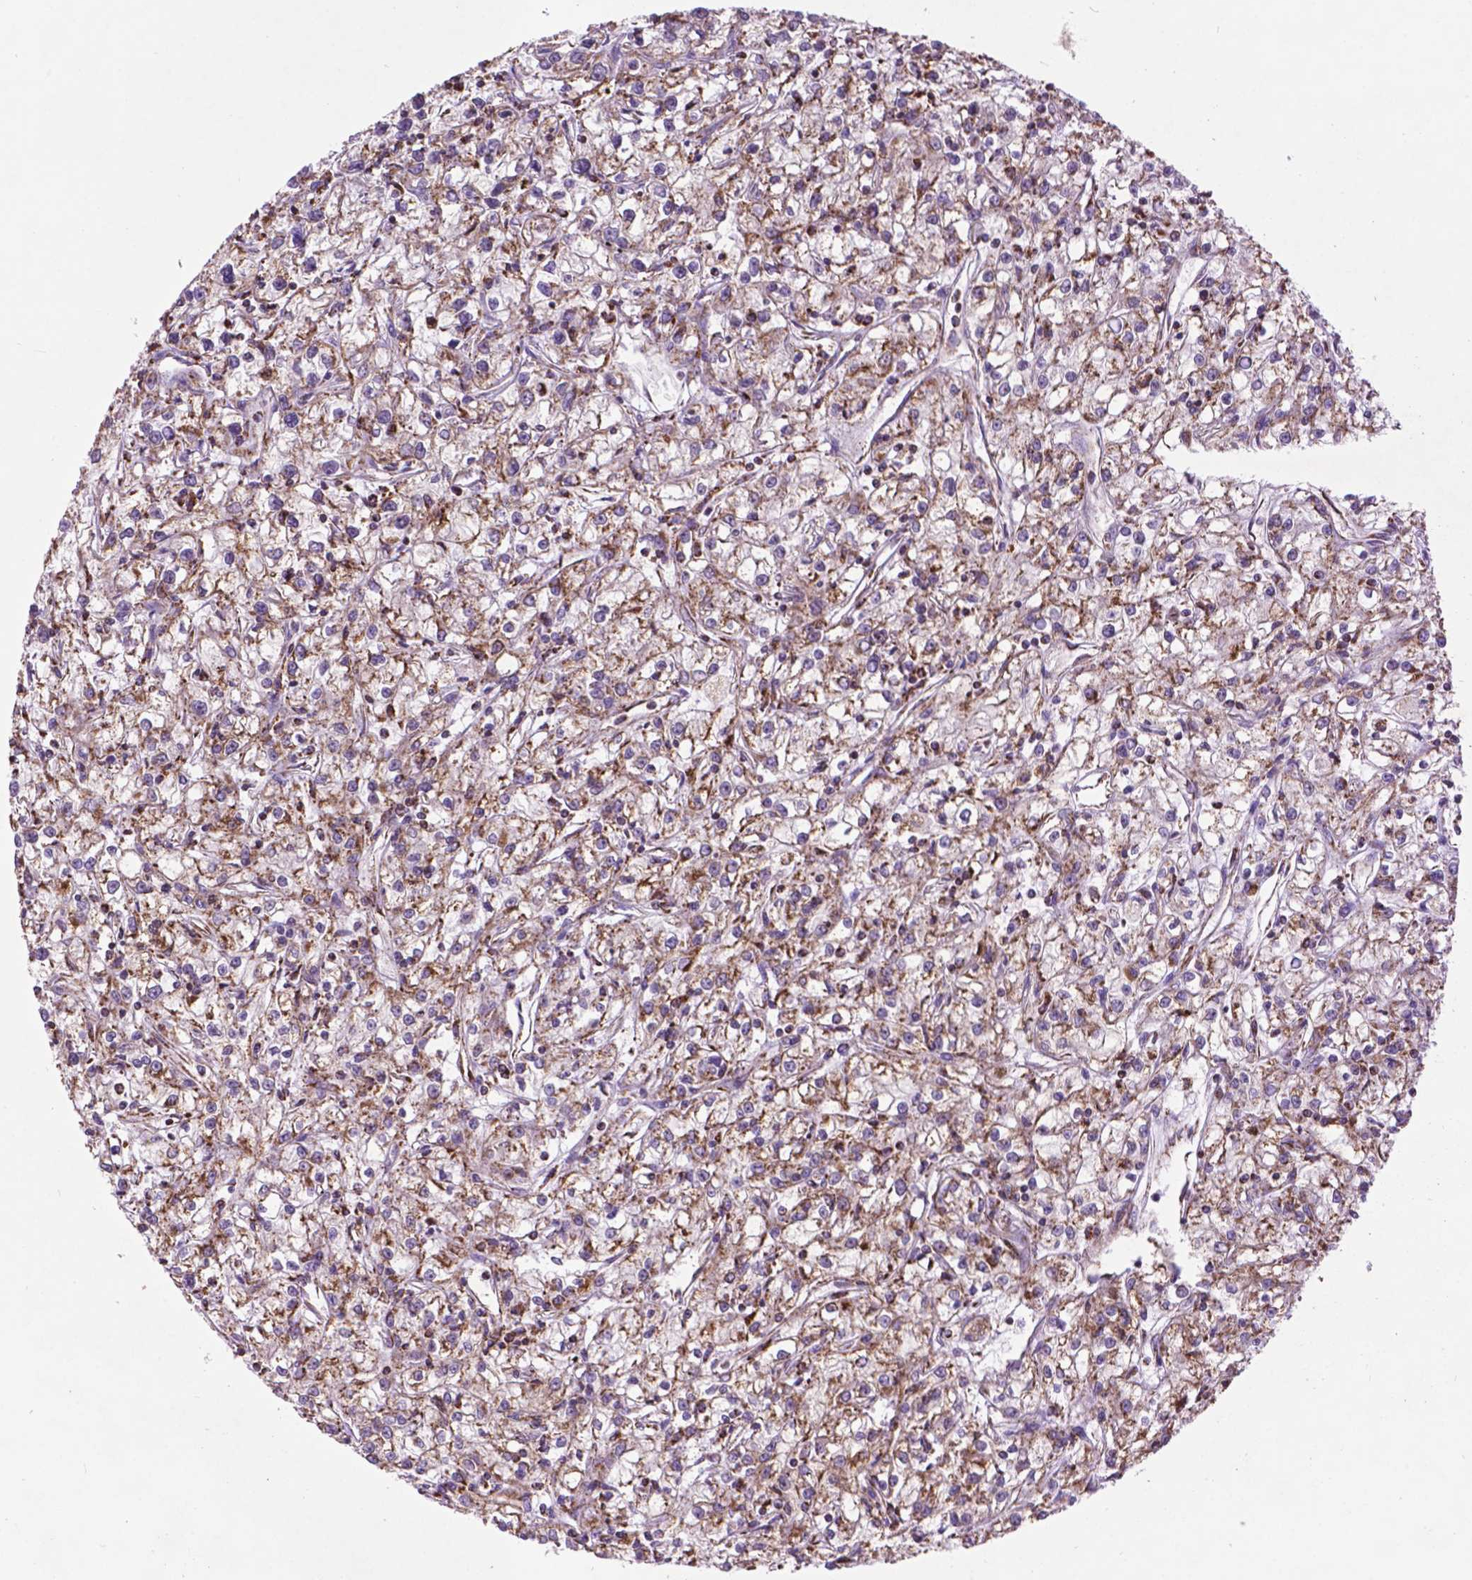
{"staining": {"intensity": "moderate", "quantity": ">75%", "location": "cytoplasmic/membranous"}, "tissue": "renal cancer", "cell_type": "Tumor cells", "image_type": "cancer", "snomed": [{"axis": "morphology", "description": "Adenocarcinoma, NOS"}, {"axis": "topography", "description": "Kidney"}], "caption": "This micrograph exhibits immunohistochemistry staining of renal adenocarcinoma, with medium moderate cytoplasmic/membranous staining in approximately >75% of tumor cells.", "gene": "PYCR3", "patient": {"sex": "female", "age": 59}}